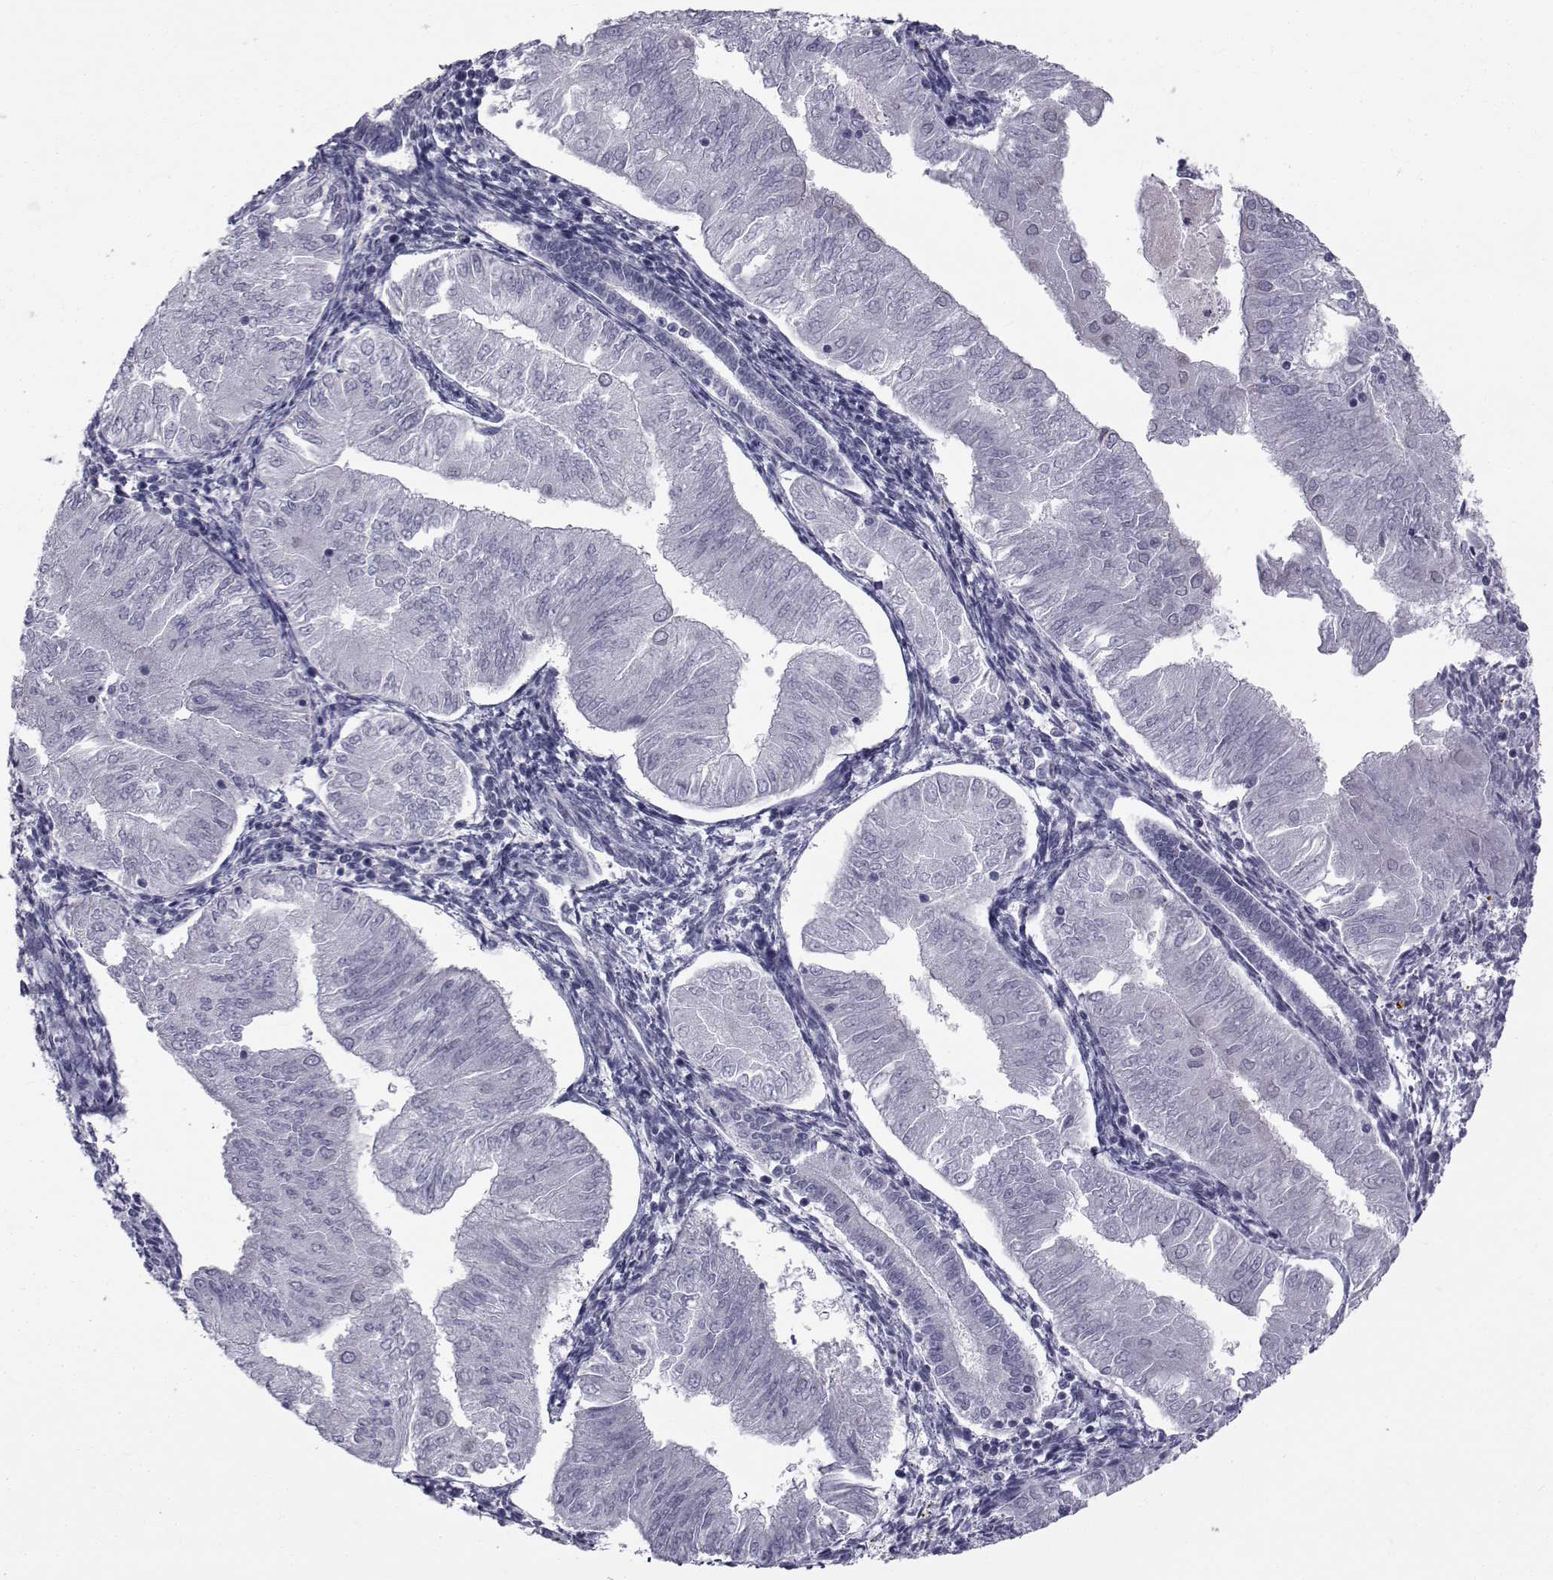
{"staining": {"intensity": "negative", "quantity": "none", "location": "none"}, "tissue": "endometrial cancer", "cell_type": "Tumor cells", "image_type": "cancer", "snomed": [{"axis": "morphology", "description": "Adenocarcinoma, NOS"}, {"axis": "topography", "description": "Endometrium"}], "caption": "The immunohistochemistry histopathology image has no significant expression in tumor cells of endometrial adenocarcinoma tissue.", "gene": "FDXR", "patient": {"sex": "female", "age": 53}}